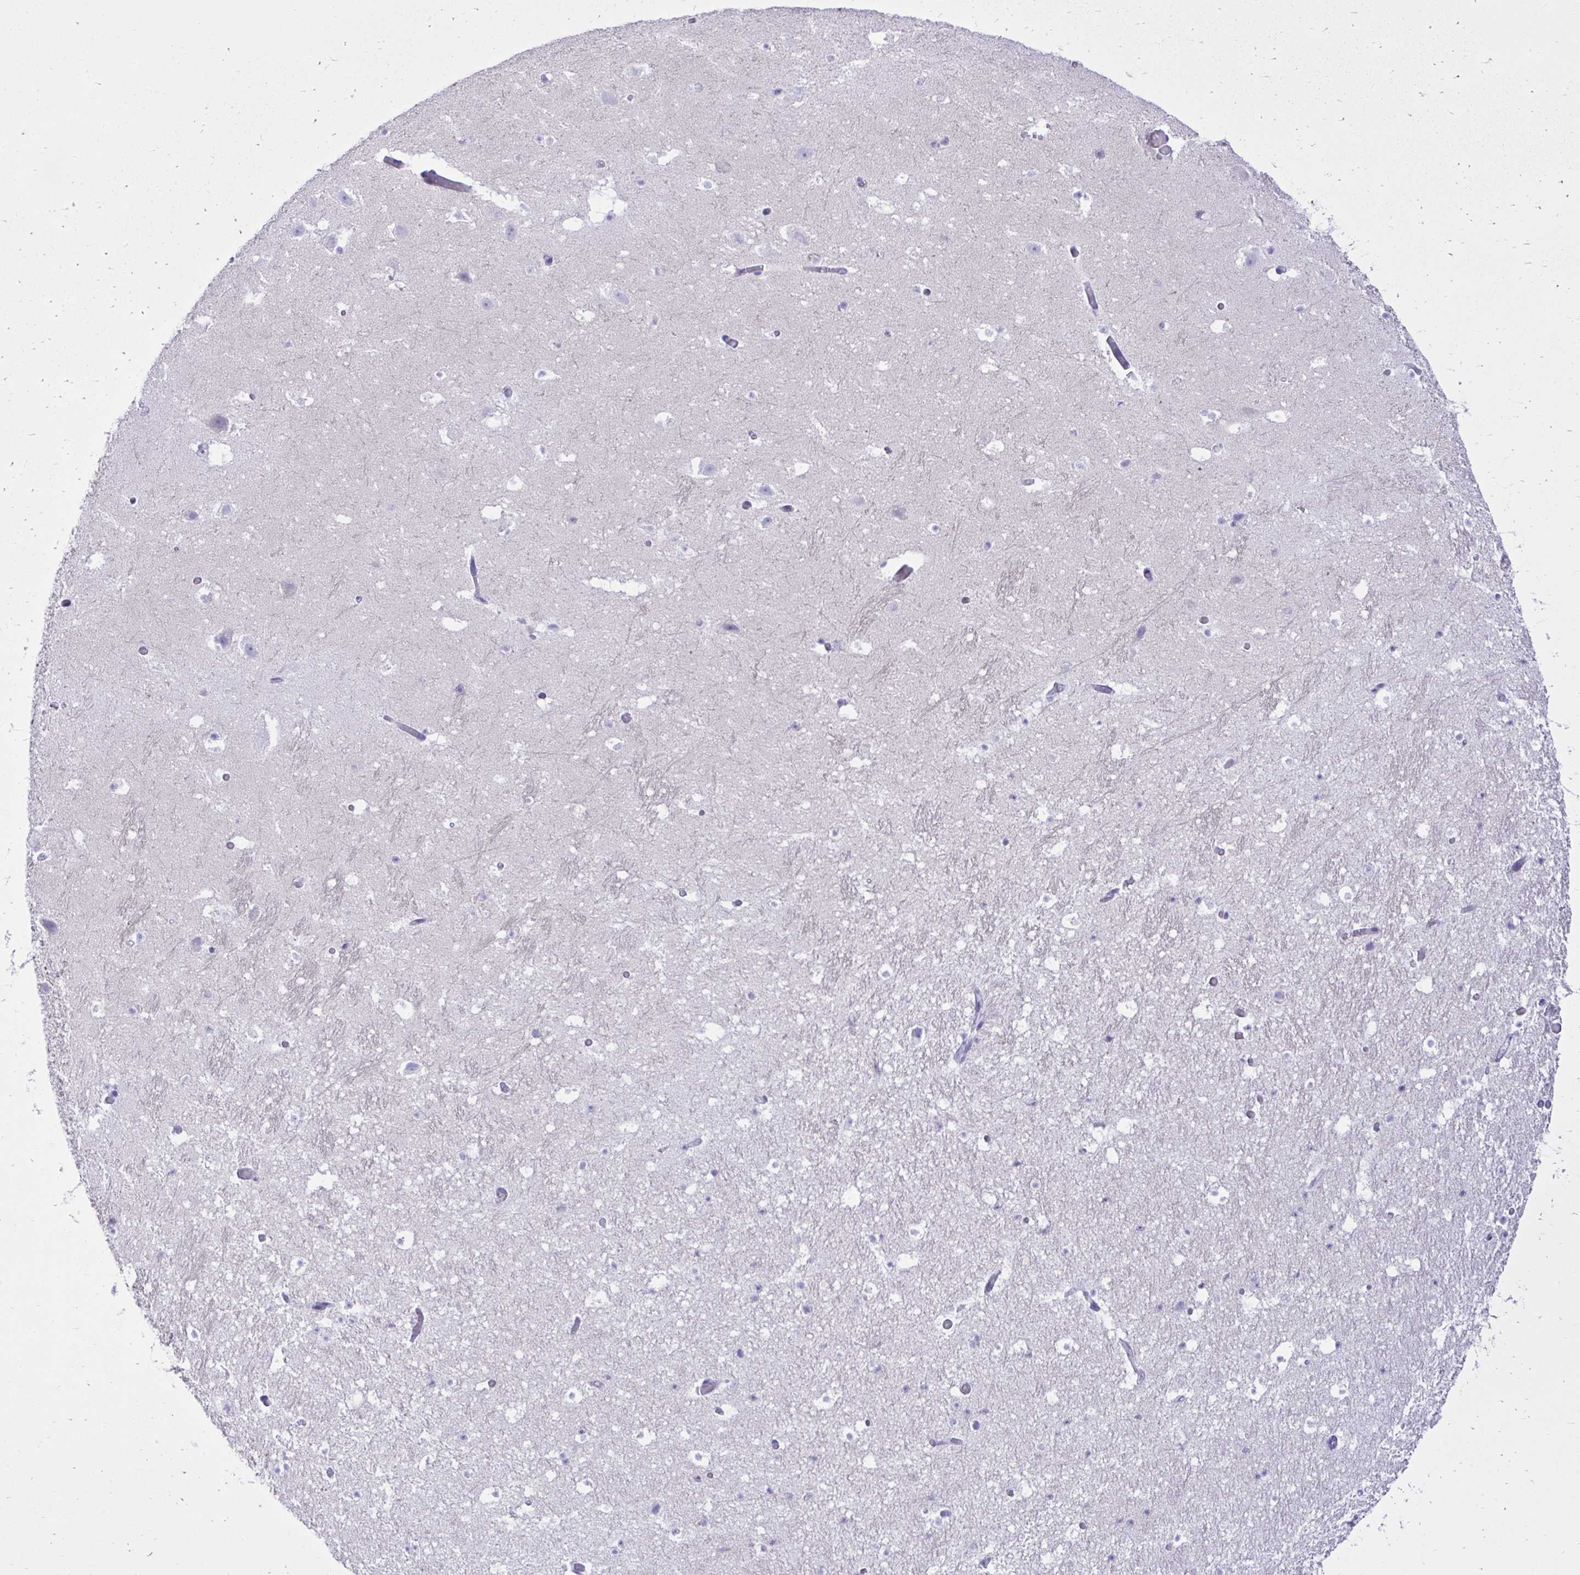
{"staining": {"intensity": "negative", "quantity": "none", "location": "none"}, "tissue": "hippocampus", "cell_type": "Glial cells", "image_type": "normal", "snomed": [{"axis": "morphology", "description": "Normal tissue, NOS"}, {"axis": "topography", "description": "Hippocampus"}], "caption": "DAB (3,3'-diaminobenzidine) immunohistochemical staining of unremarkable hippocampus reveals no significant positivity in glial cells.", "gene": "ANKDD1B", "patient": {"sex": "male", "age": 26}}